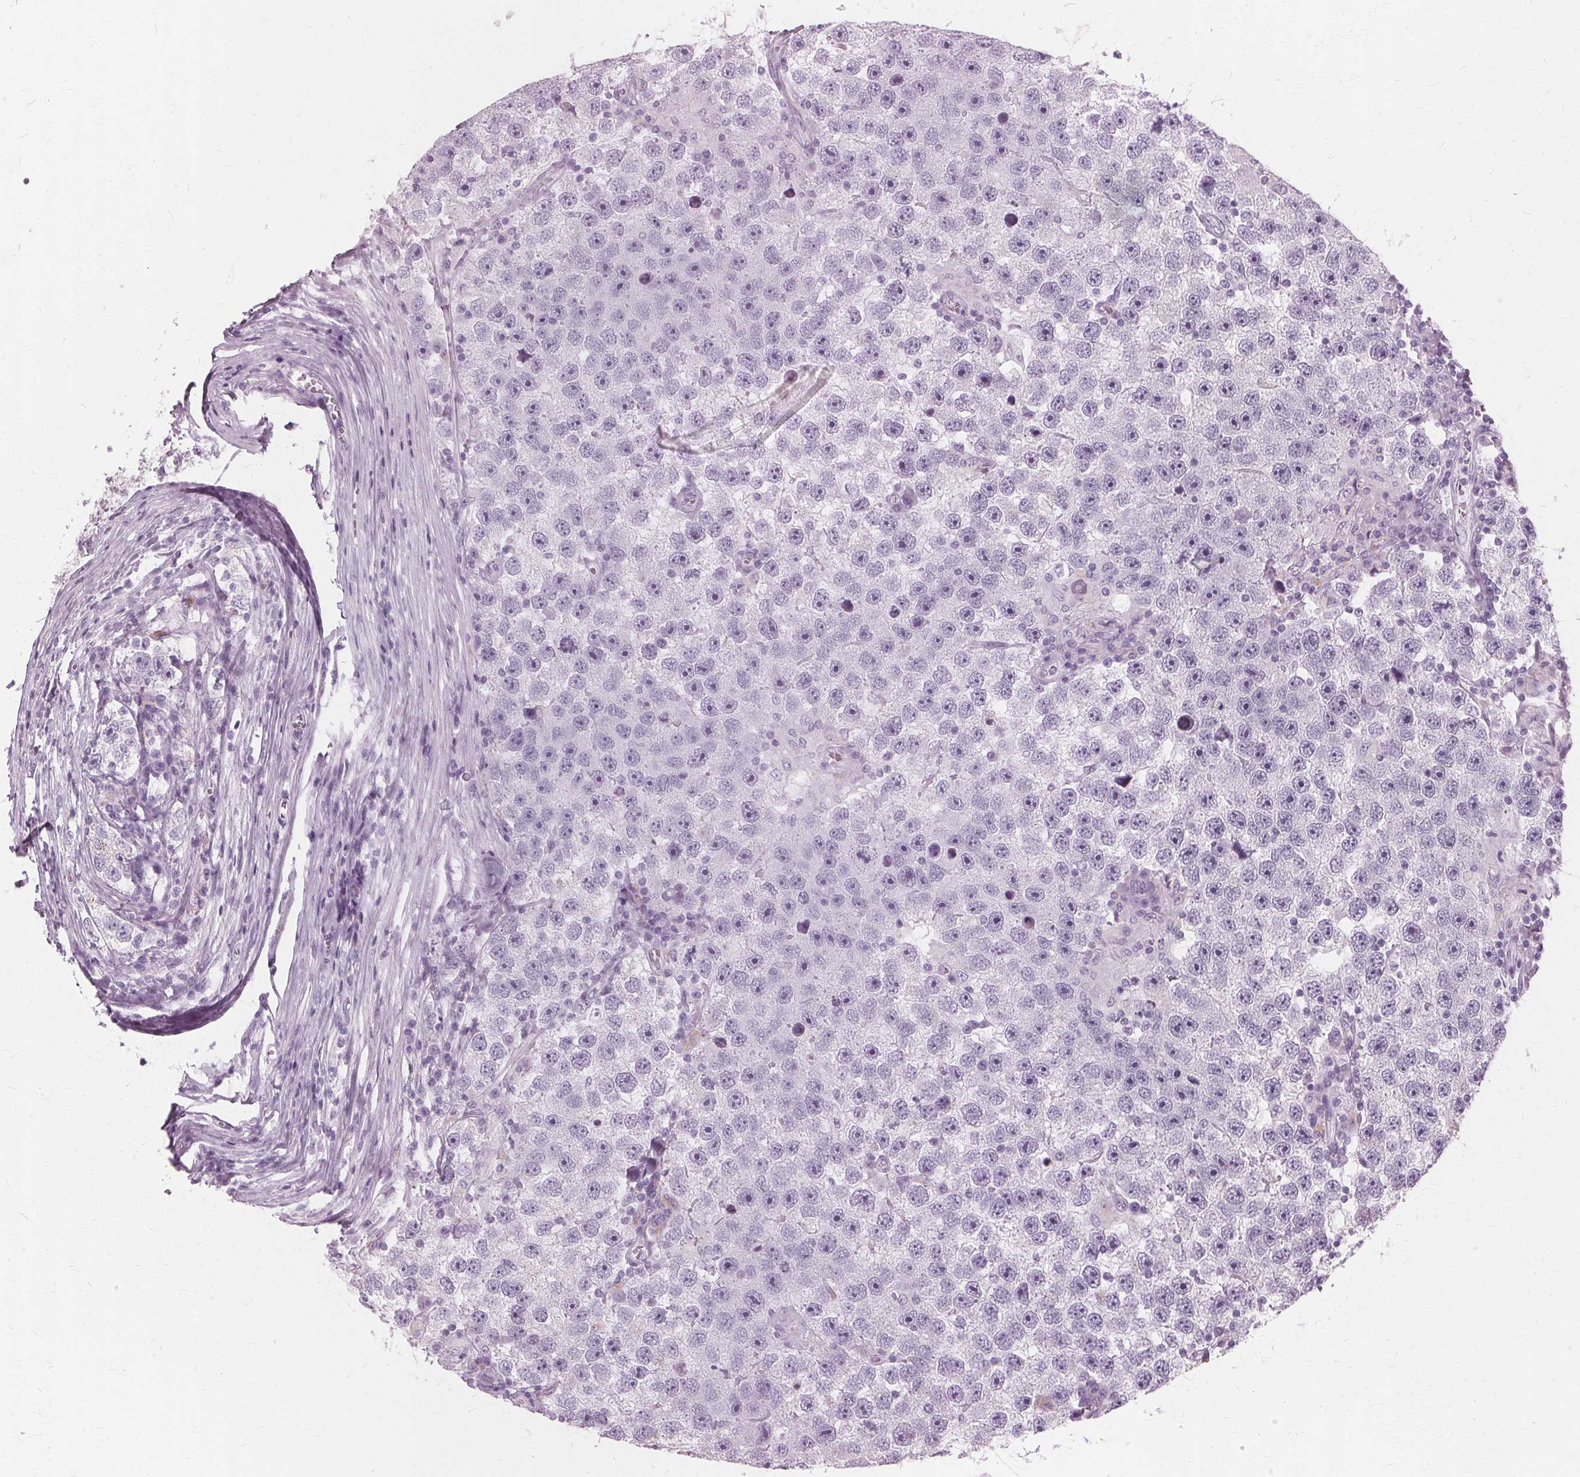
{"staining": {"intensity": "negative", "quantity": "none", "location": "none"}, "tissue": "testis cancer", "cell_type": "Tumor cells", "image_type": "cancer", "snomed": [{"axis": "morphology", "description": "Seminoma, NOS"}, {"axis": "topography", "description": "Testis"}], "caption": "Photomicrograph shows no protein positivity in tumor cells of testis cancer tissue. (DAB IHC, high magnification).", "gene": "DNASE2", "patient": {"sex": "male", "age": 26}}